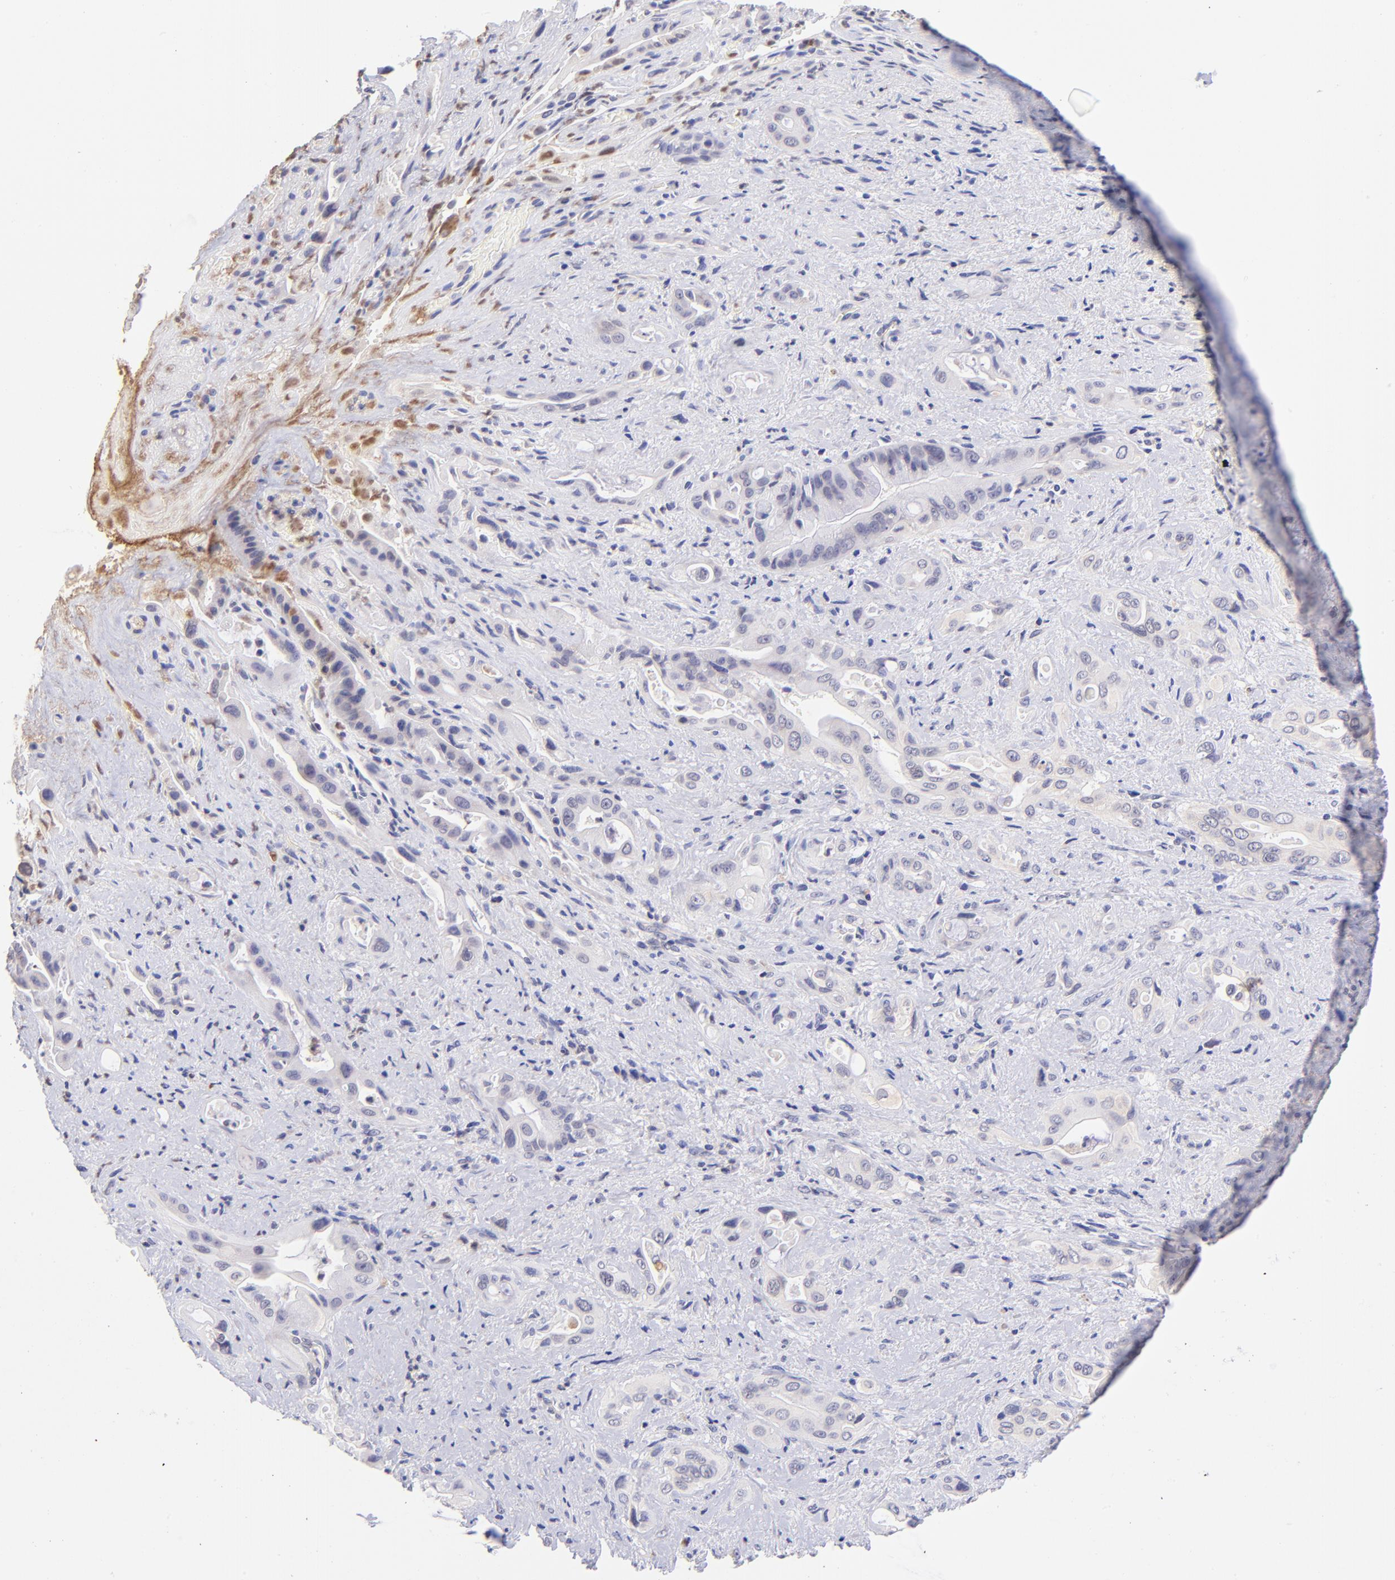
{"staining": {"intensity": "negative", "quantity": "none", "location": "none"}, "tissue": "pancreatic cancer", "cell_type": "Tumor cells", "image_type": "cancer", "snomed": [{"axis": "morphology", "description": "Adenocarcinoma, NOS"}, {"axis": "topography", "description": "Pancreas"}], "caption": "Protein analysis of adenocarcinoma (pancreatic) exhibits no significant positivity in tumor cells.", "gene": "RPL11", "patient": {"sex": "male", "age": 77}}